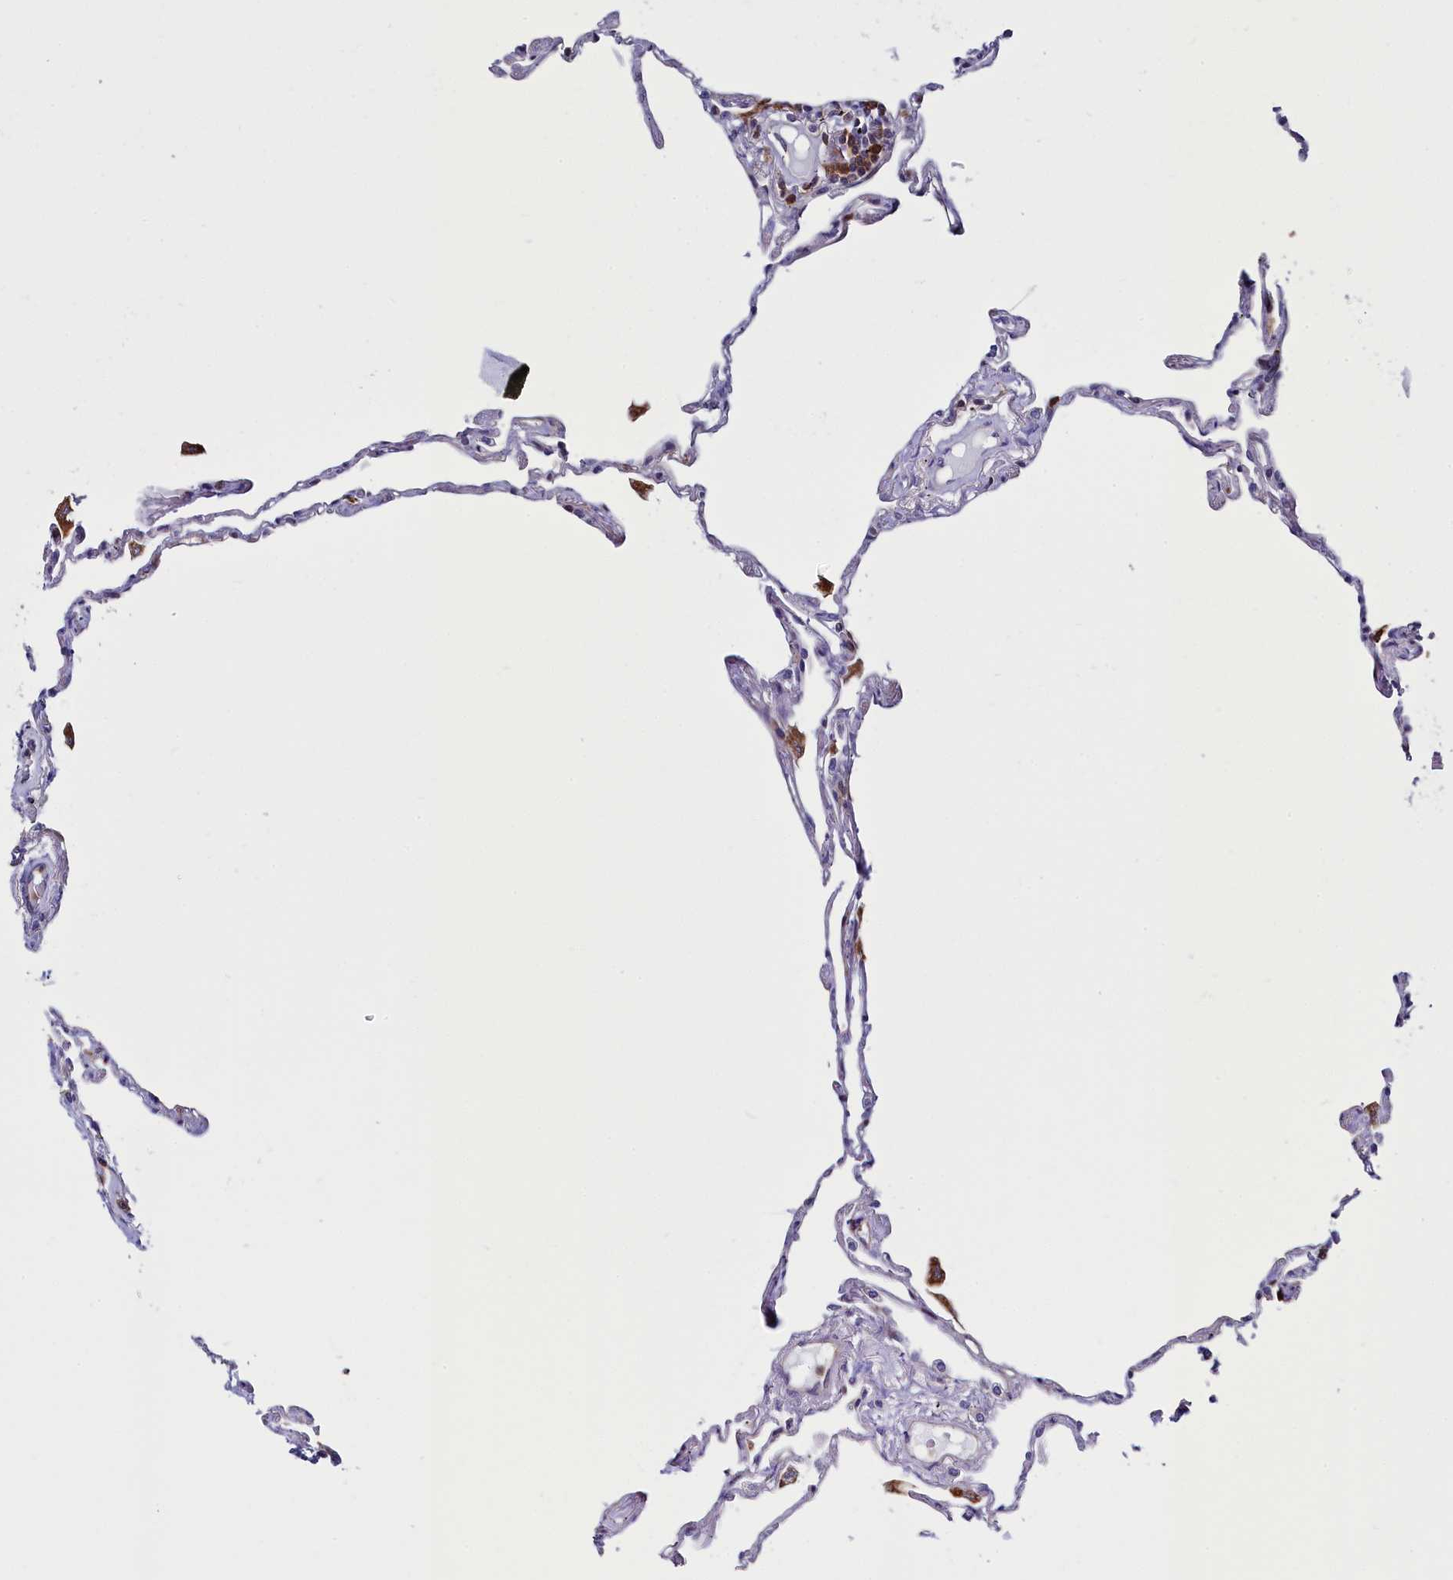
{"staining": {"intensity": "moderate", "quantity": "<25%", "location": "cytoplasmic/membranous"}, "tissue": "lung", "cell_type": "Alveolar cells", "image_type": "normal", "snomed": [{"axis": "morphology", "description": "Normal tissue, NOS"}, {"axis": "topography", "description": "Lung"}], "caption": "Brown immunohistochemical staining in normal lung demonstrates moderate cytoplasmic/membranous staining in approximately <25% of alveolar cells.", "gene": "CIAPIN1", "patient": {"sex": "female", "age": 67}}